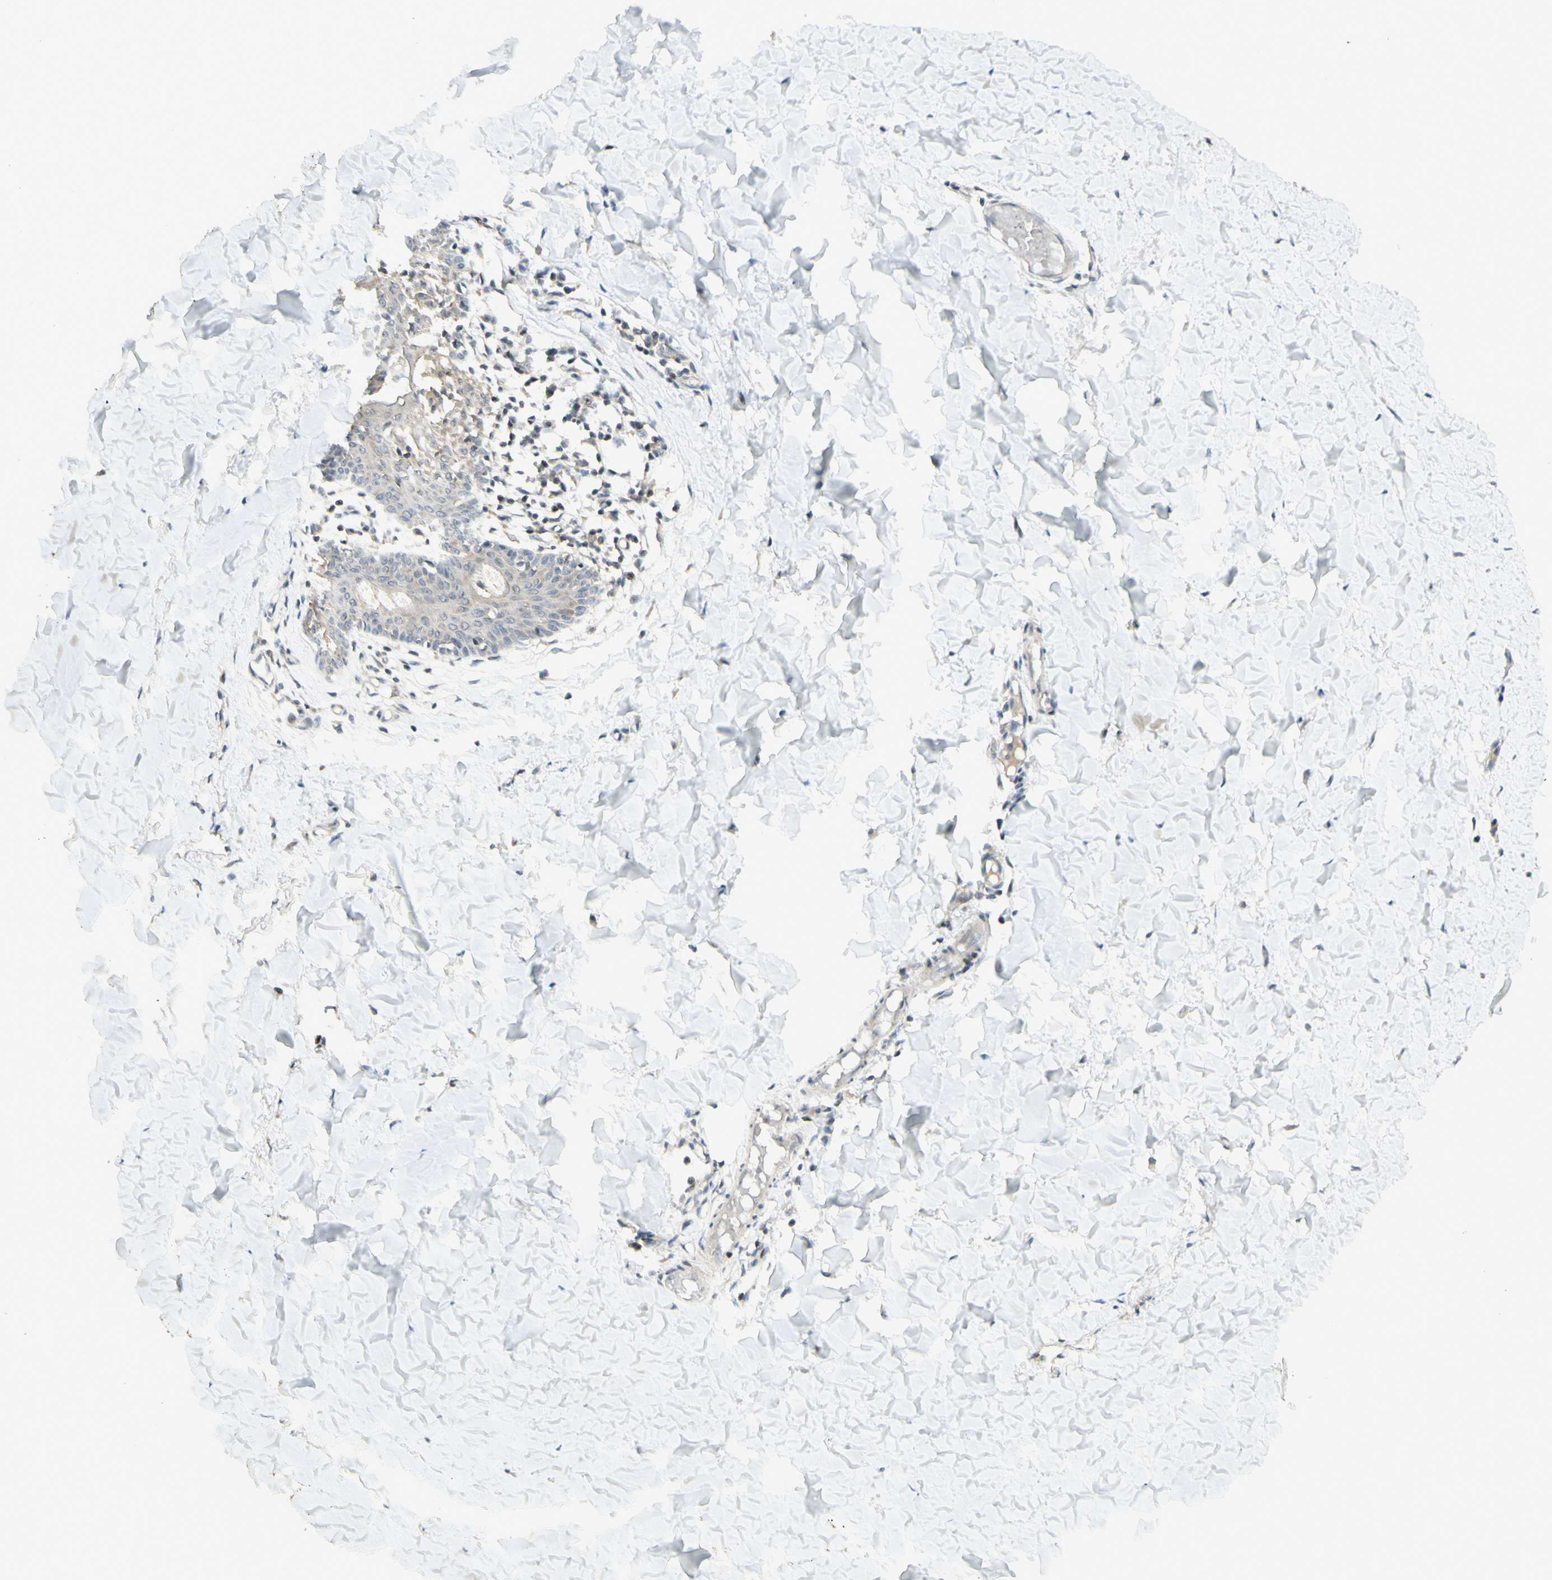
{"staining": {"intensity": "negative", "quantity": "none", "location": "none"}, "tissue": "skin", "cell_type": "Fibroblasts", "image_type": "normal", "snomed": [{"axis": "morphology", "description": "Normal tissue, NOS"}, {"axis": "topography", "description": "Skin"}], "caption": "This is an IHC micrograph of benign skin. There is no positivity in fibroblasts.", "gene": "ETF1", "patient": {"sex": "female", "age": 17}}